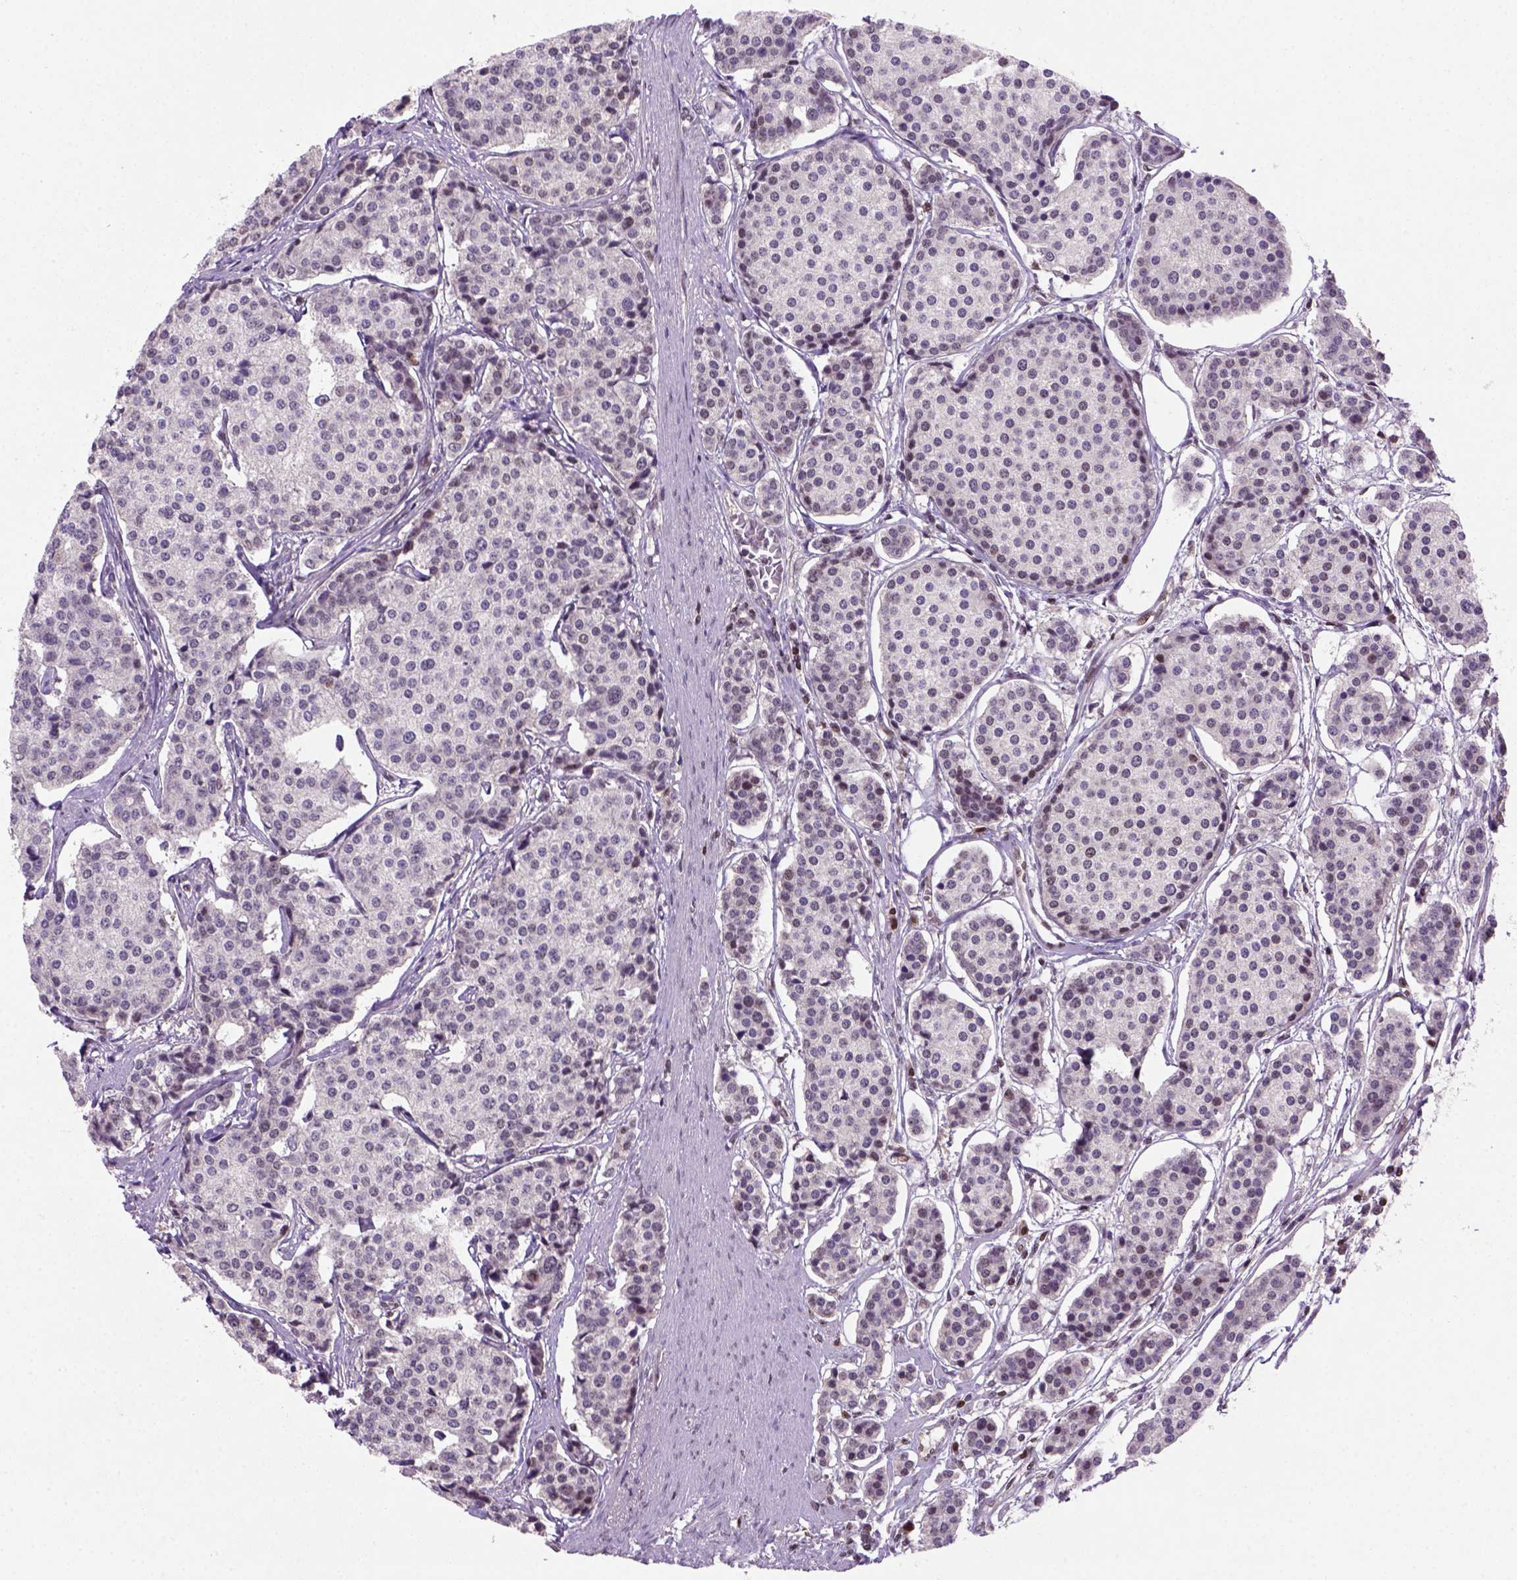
{"staining": {"intensity": "negative", "quantity": "none", "location": "none"}, "tissue": "carcinoid", "cell_type": "Tumor cells", "image_type": "cancer", "snomed": [{"axis": "morphology", "description": "Carcinoid, malignant, NOS"}, {"axis": "topography", "description": "Small intestine"}], "caption": "Histopathology image shows no protein expression in tumor cells of carcinoid tissue.", "gene": "MGMT", "patient": {"sex": "female", "age": 65}}